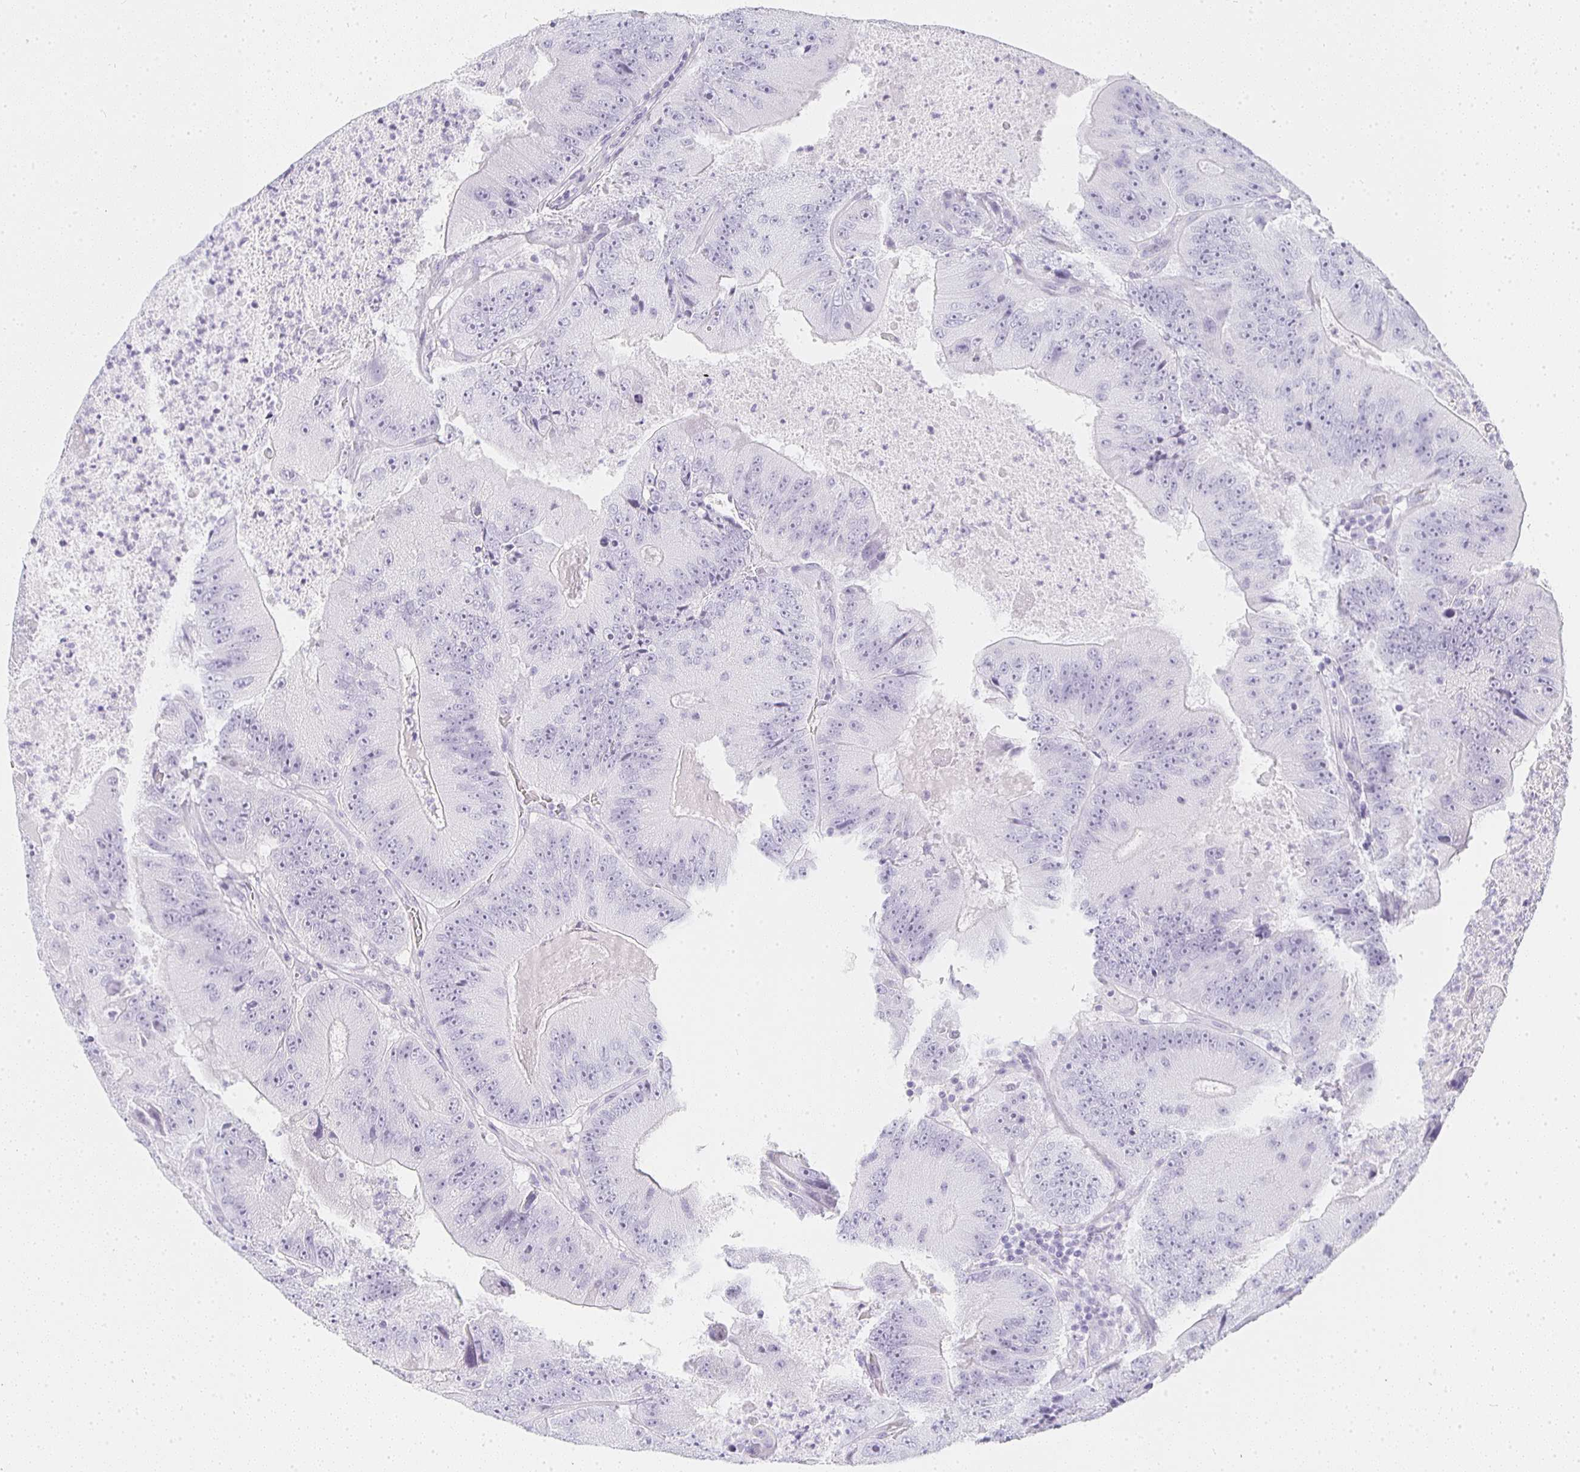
{"staining": {"intensity": "negative", "quantity": "none", "location": "none"}, "tissue": "colorectal cancer", "cell_type": "Tumor cells", "image_type": "cancer", "snomed": [{"axis": "morphology", "description": "Adenocarcinoma, NOS"}, {"axis": "topography", "description": "Colon"}], "caption": "Immunohistochemical staining of human colorectal cancer (adenocarcinoma) reveals no significant expression in tumor cells.", "gene": "TPSD1", "patient": {"sex": "female", "age": 86}}